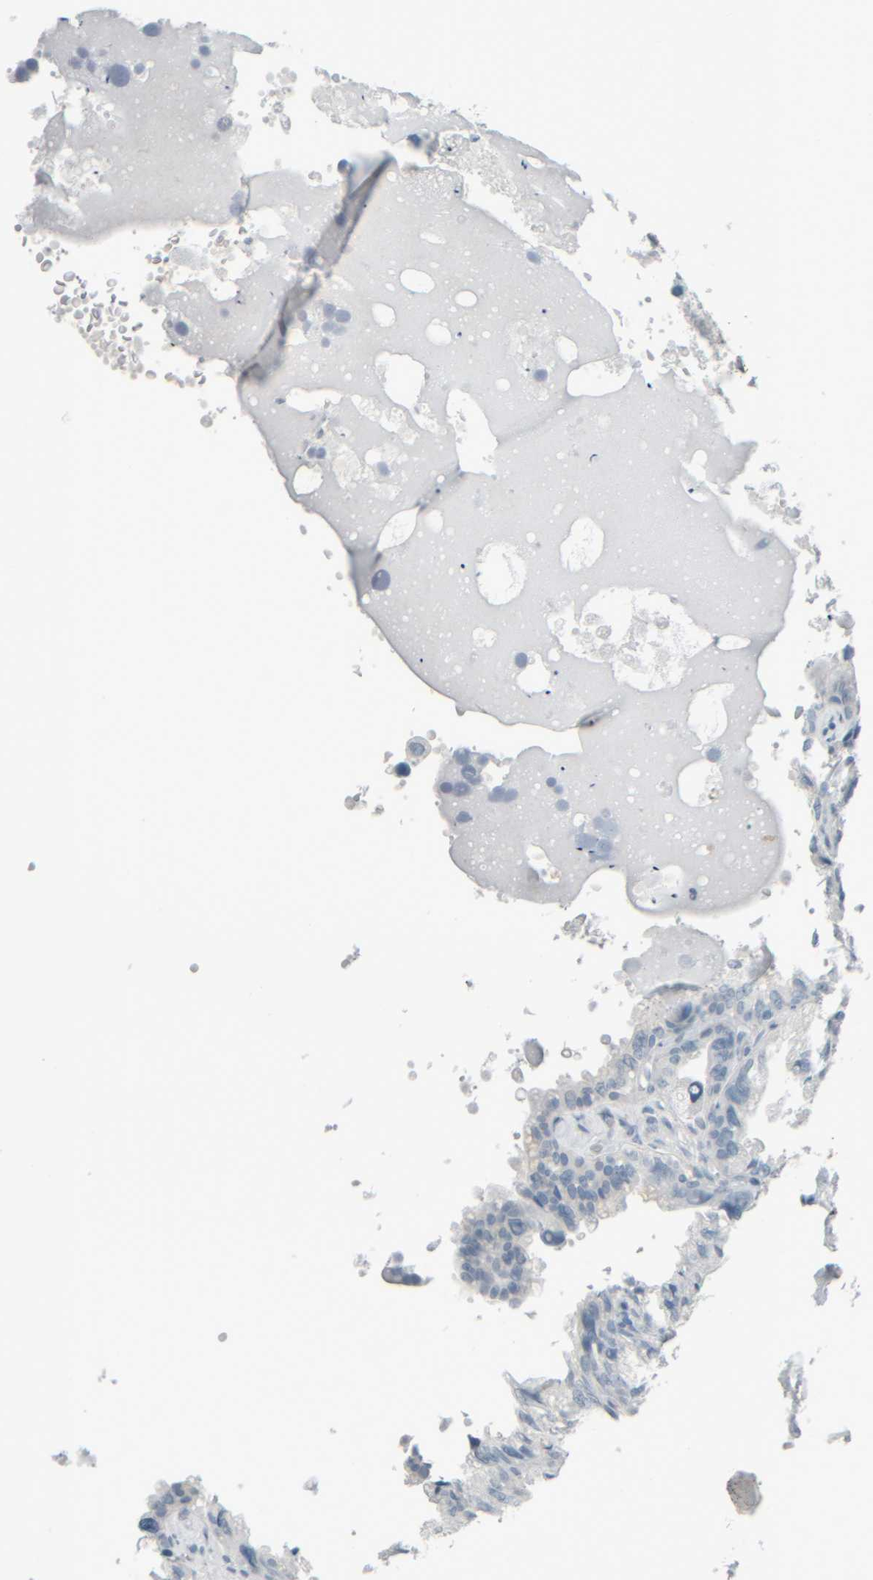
{"staining": {"intensity": "negative", "quantity": "none", "location": "none"}, "tissue": "seminal vesicle", "cell_type": "Glandular cells", "image_type": "normal", "snomed": [{"axis": "morphology", "description": "Normal tissue, NOS"}, {"axis": "topography", "description": "Seminal veicle"}], "caption": "An immunohistochemistry image of normal seminal vesicle is shown. There is no staining in glandular cells of seminal vesicle. (DAB immunohistochemistry with hematoxylin counter stain).", "gene": "TPSAB1", "patient": {"sex": "male", "age": 68}}